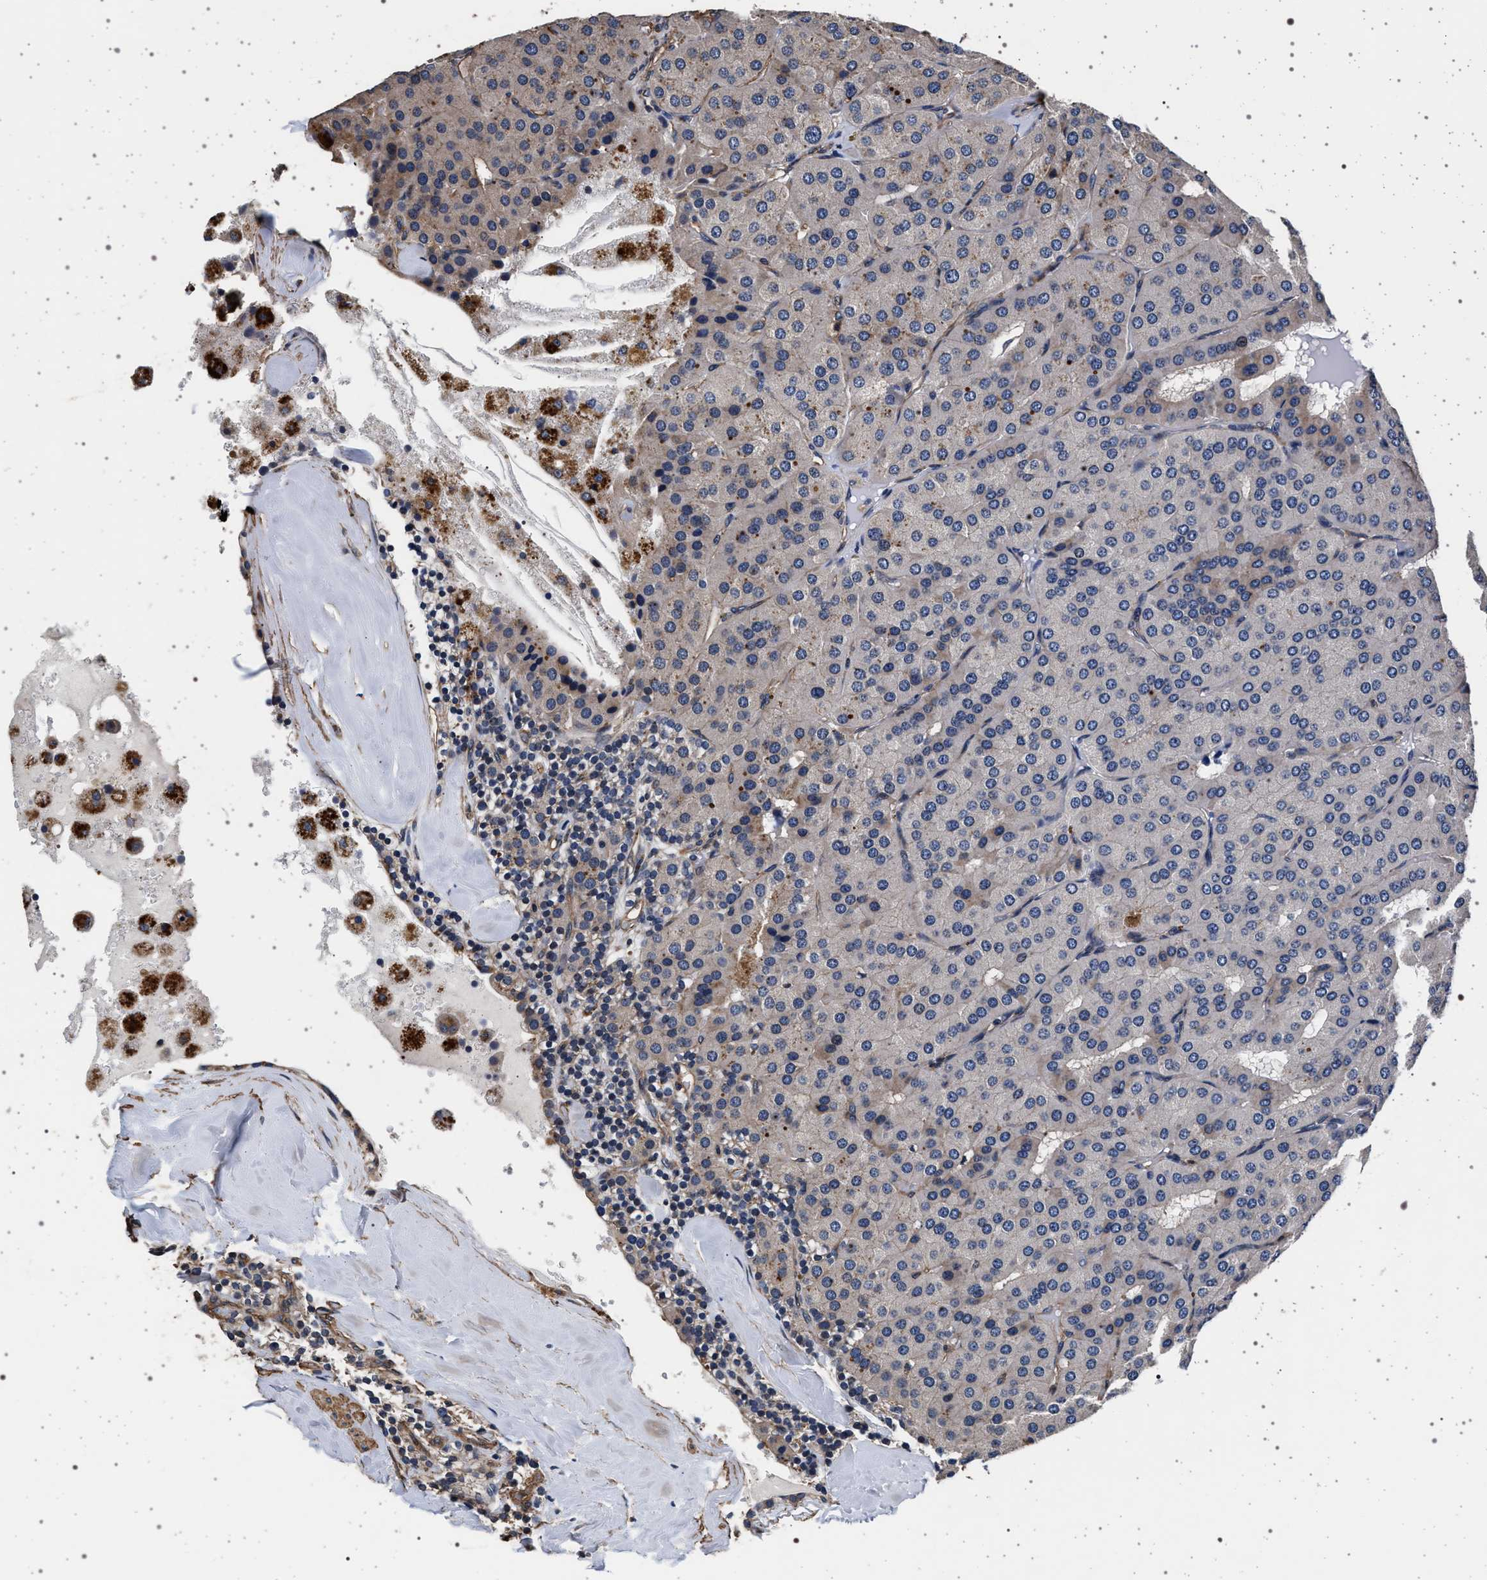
{"staining": {"intensity": "negative", "quantity": "none", "location": "none"}, "tissue": "parathyroid gland", "cell_type": "Glandular cells", "image_type": "normal", "snomed": [{"axis": "morphology", "description": "Normal tissue, NOS"}, {"axis": "morphology", "description": "Adenoma, NOS"}, {"axis": "topography", "description": "Parathyroid gland"}], "caption": "This is an IHC micrograph of benign parathyroid gland. There is no expression in glandular cells.", "gene": "KCNK6", "patient": {"sex": "female", "age": 86}}